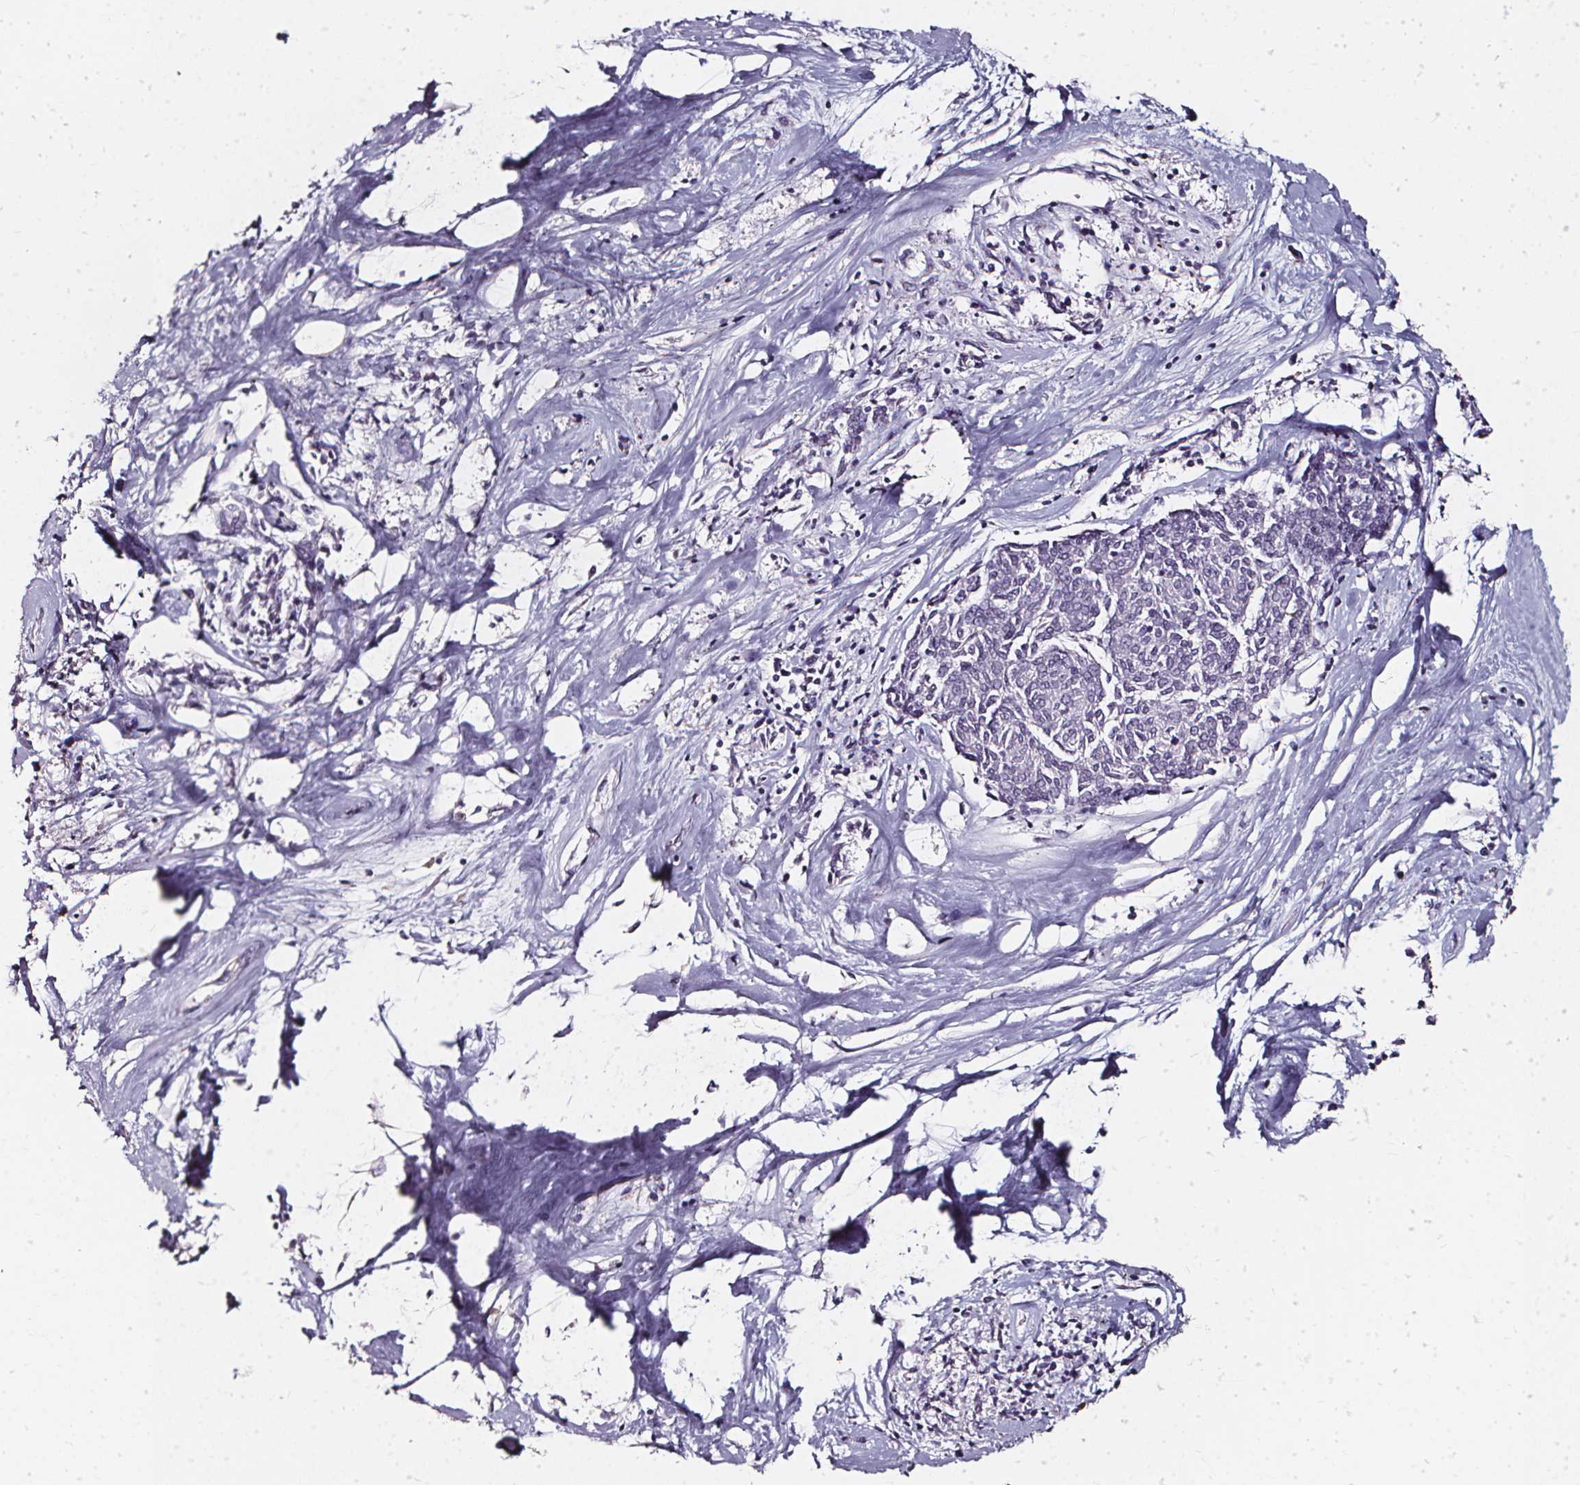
{"staining": {"intensity": "negative", "quantity": "none", "location": "none"}, "tissue": "melanoma", "cell_type": "Tumor cells", "image_type": "cancer", "snomed": [{"axis": "morphology", "description": "Malignant melanoma, NOS"}, {"axis": "topography", "description": "Skin"}], "caption": "A high-resolution image shows IHC staining of melanoma, which demonstrates no significant positivity in tumor cells.", "gene": "DEFA5", "patient": {"sex": "female", "age": 72}}